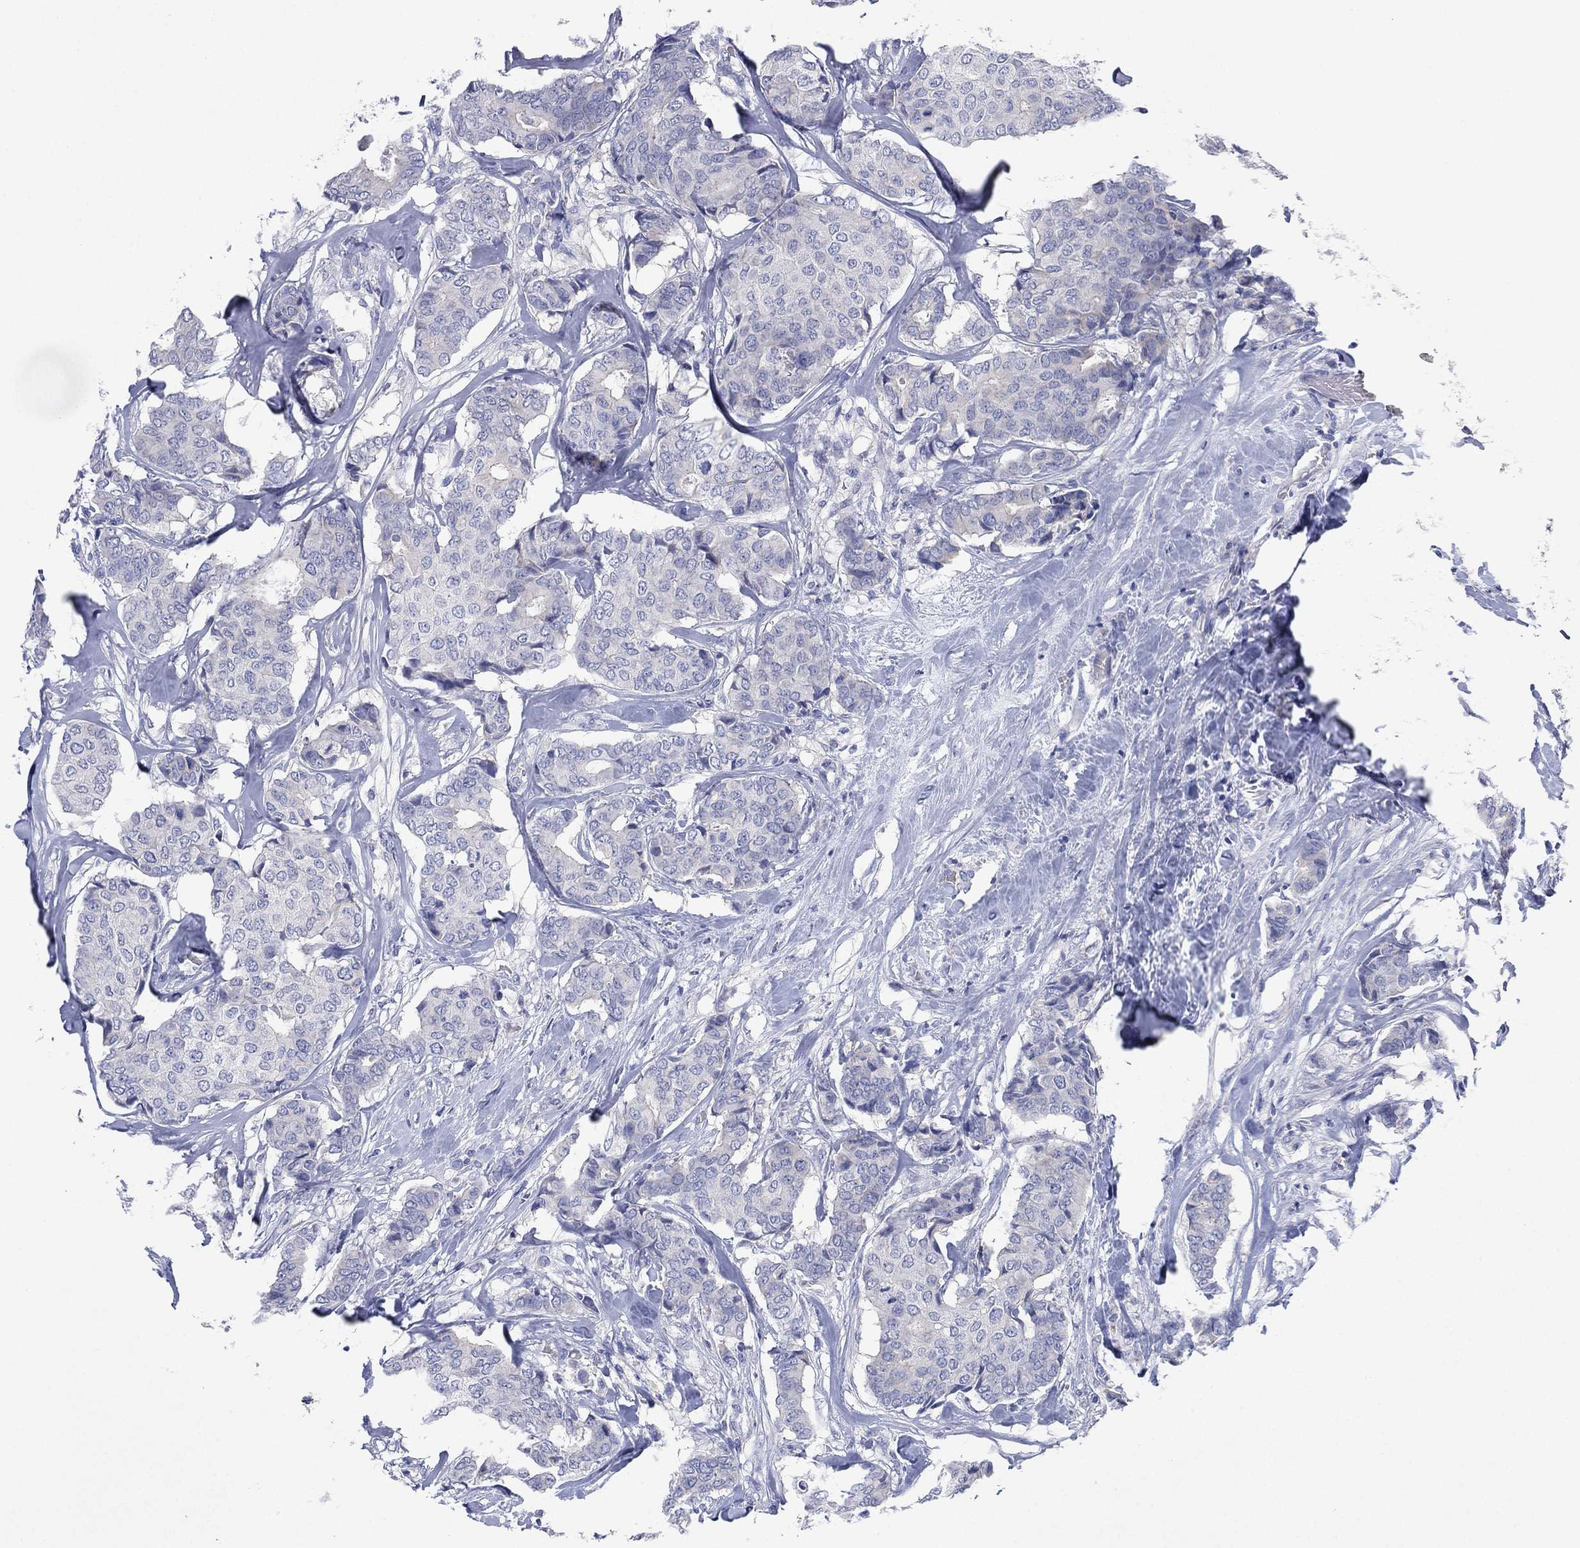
{"staining": {"intensity": "negative", "quantity": "none", "location": "none"}, "tissue": "breast cancer", "cell_type": "Tumor cells", "image_type": "cancer", "snomed": [{"axis": "morphology", "description": "Duct carcinoma"}, {"axis": "topography", "description": "Breast"}], "caption": "This is a micrograph of immunohistochemistry (IHC) staining of breast cancer, which shows no staining in tumor cells.", "gene": "CHRNA3", "patient": {"sex": "female", "age": 75}}